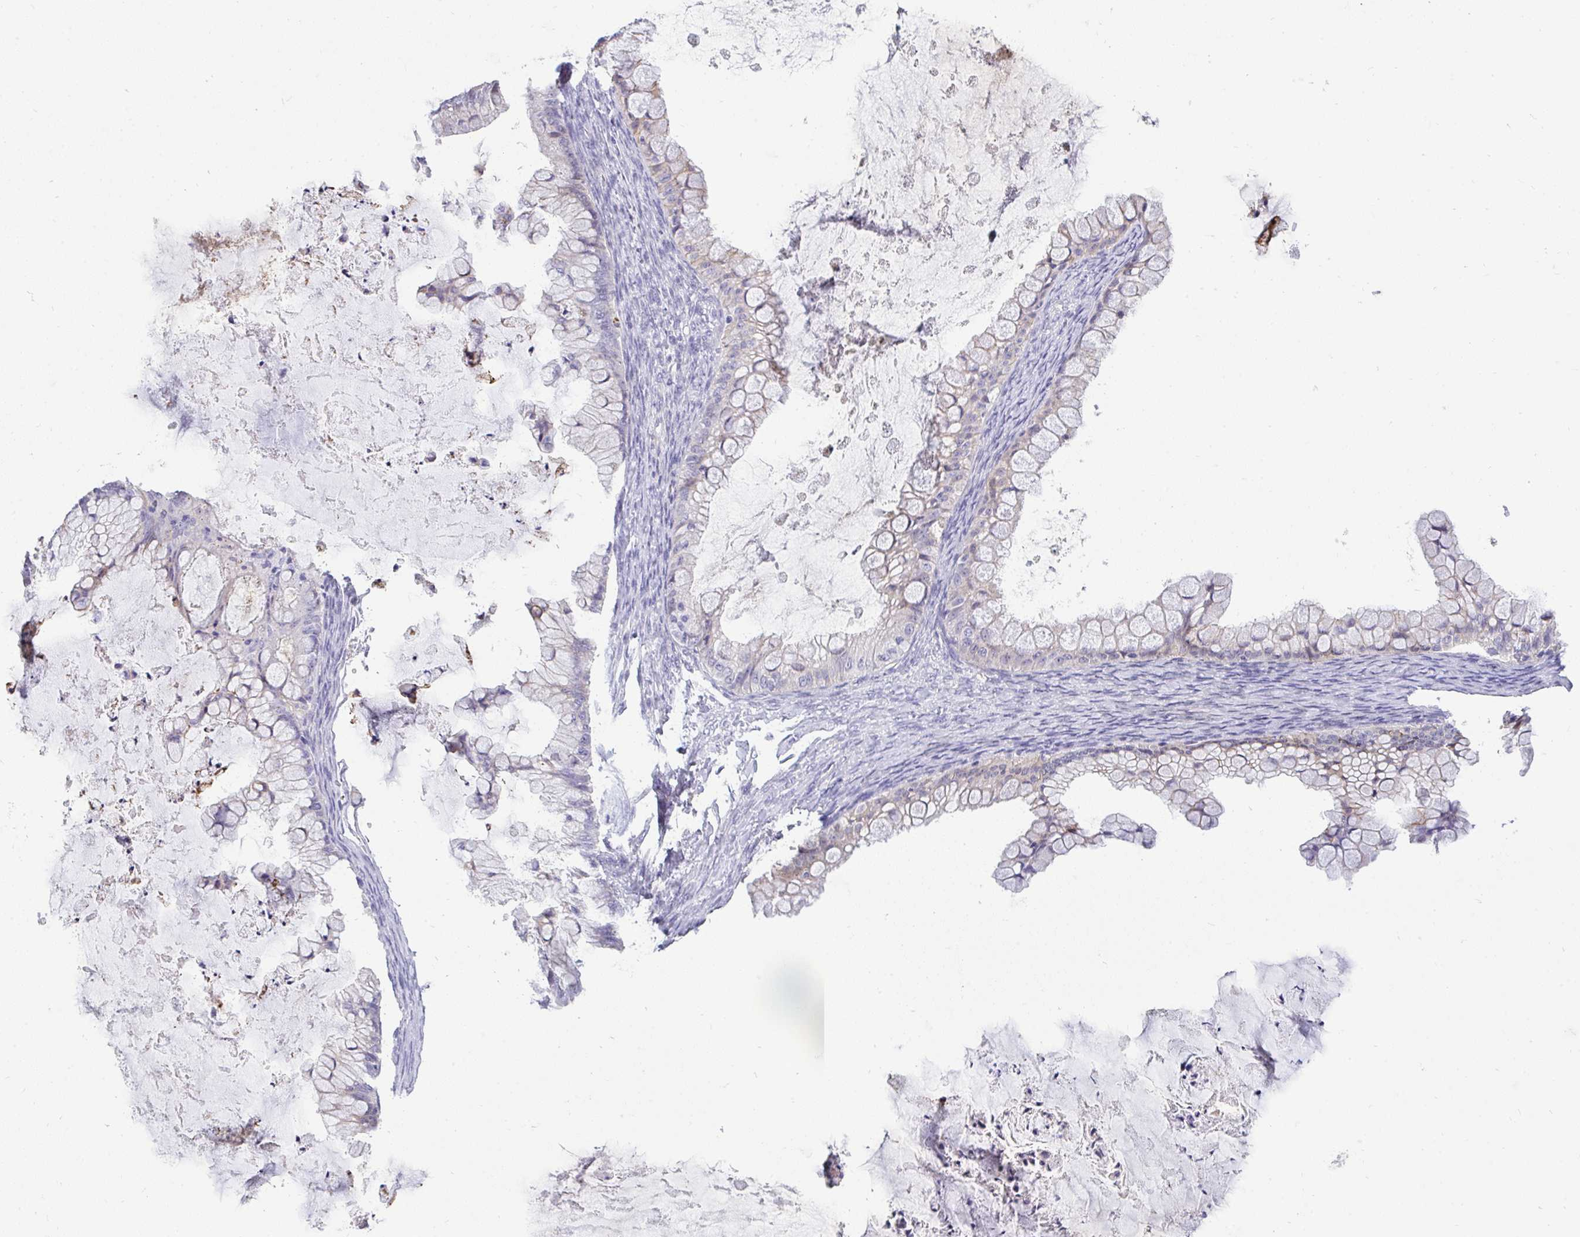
{"staining": {"intensity": "weak", "quantity": "<25%", "location": "cytoplasmic/membranous"}, "tissue": "ovarian cancer", "cell_type": "Tumor cells", "image_type": "cancer", "snomed": [{"axis": "morphology", "description": "Cystadenocarcinoma, mucinous, NOS"}, {"axis": "topography", "description": "Ovary"}], "caption": "Ovarian cancer (mucinous cystadenocarcinoma) stained for a protein using IHC displays no positivity tumor cells.", "gene": "VGLL3", "patient": {"sex": "female", "age": 35}}